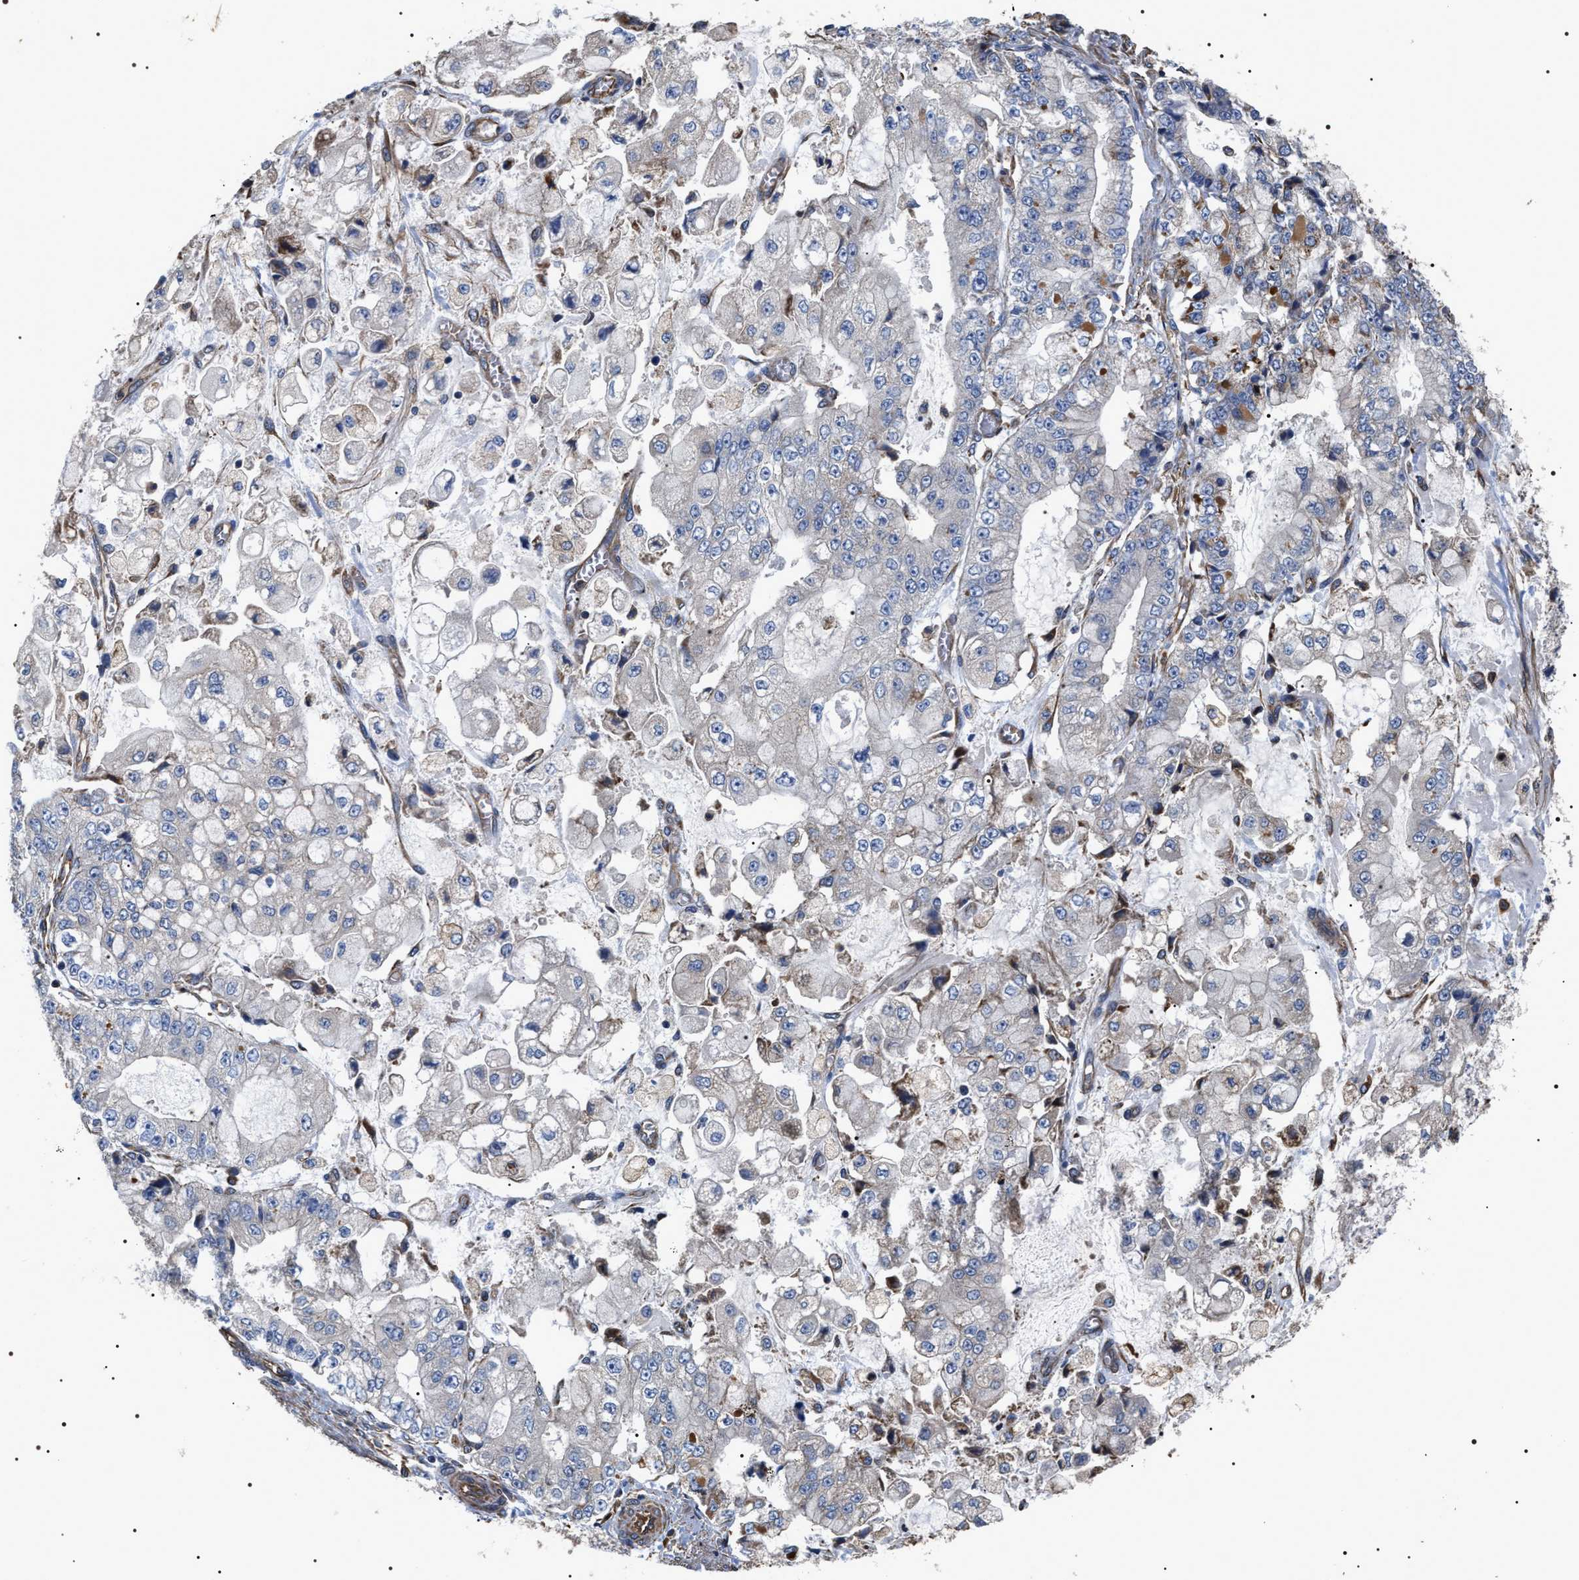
{"staining": {"intensity": "negative", "quantity": "none", "location": "none"}, "tissue": "stomach cancer", "cell_type": "Tumor cells", "image_type": "cancer", "snomed": [{"axis": "morphology", "description": "Adenocarcinoma, NOS"}, {"axis": "topography", "description": "Stomach"}], "caption": "Immunohistochemical staining of stomach cancer demonstrates no significant expression in tumor cells.", "gene": "TSPAN33", "patient": {"sex": "male", "age": 76}}